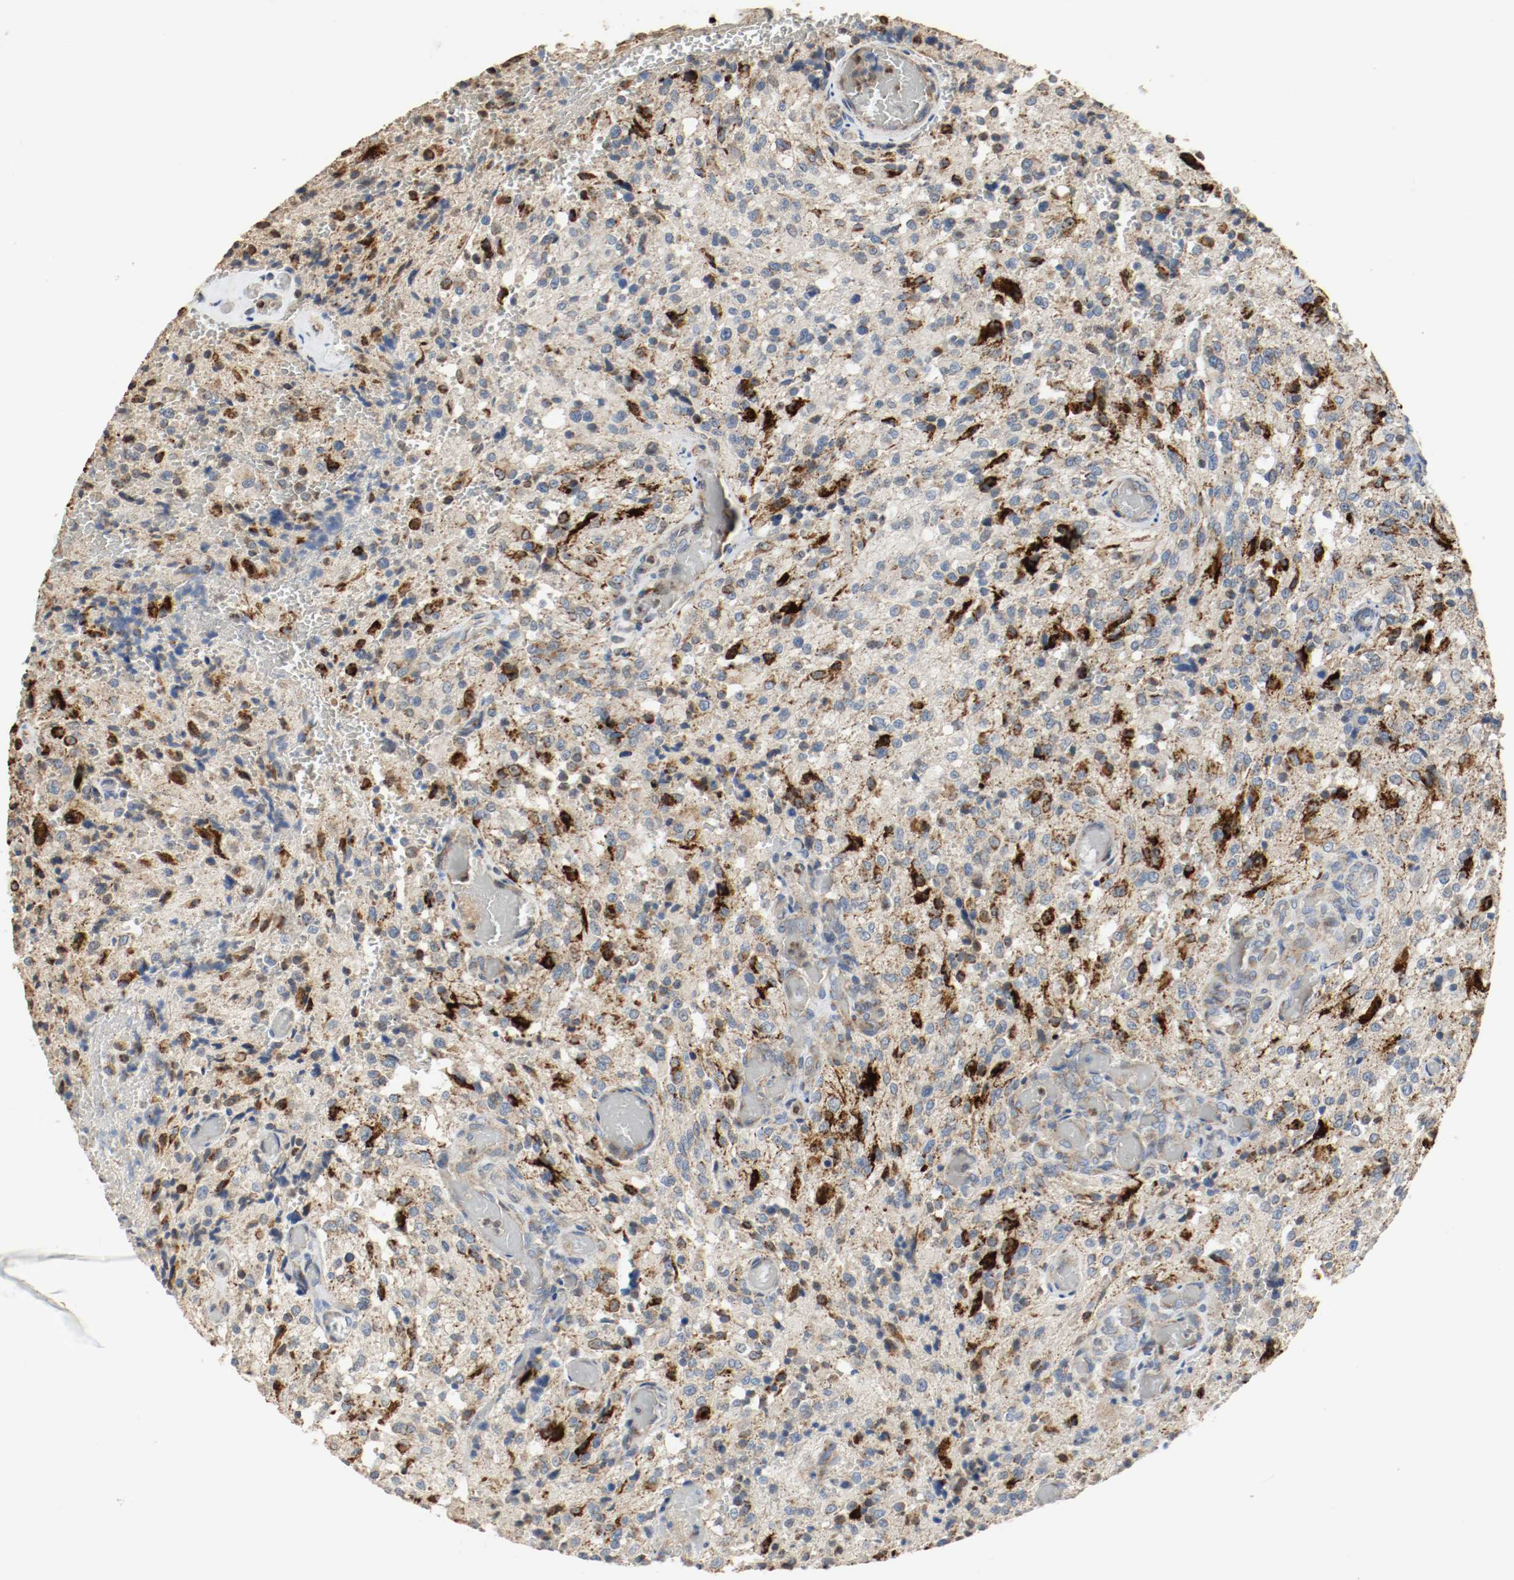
{"staining": {"intensity": "strong", "quantity": "25%-75%", "location": "cytoplasmic/membranous"}, "tissue": "glioma", "cell_type": "Tumor cells", "image_type": "cancer", "snomed": [{"axis": "morphology", "description": "Normal tissue, NOS"}, {"axis": "morphology", "description": "Glioma, malignant, High grade"}, {"axis": "topography", "description": "Cerebral cortex"}], "caption": "Human glioma stained with a protein marker demonstrates strong staining in tumor cells.", "gene": "ALDH4A1", "patient": {"sex": "male", "age": 56}}